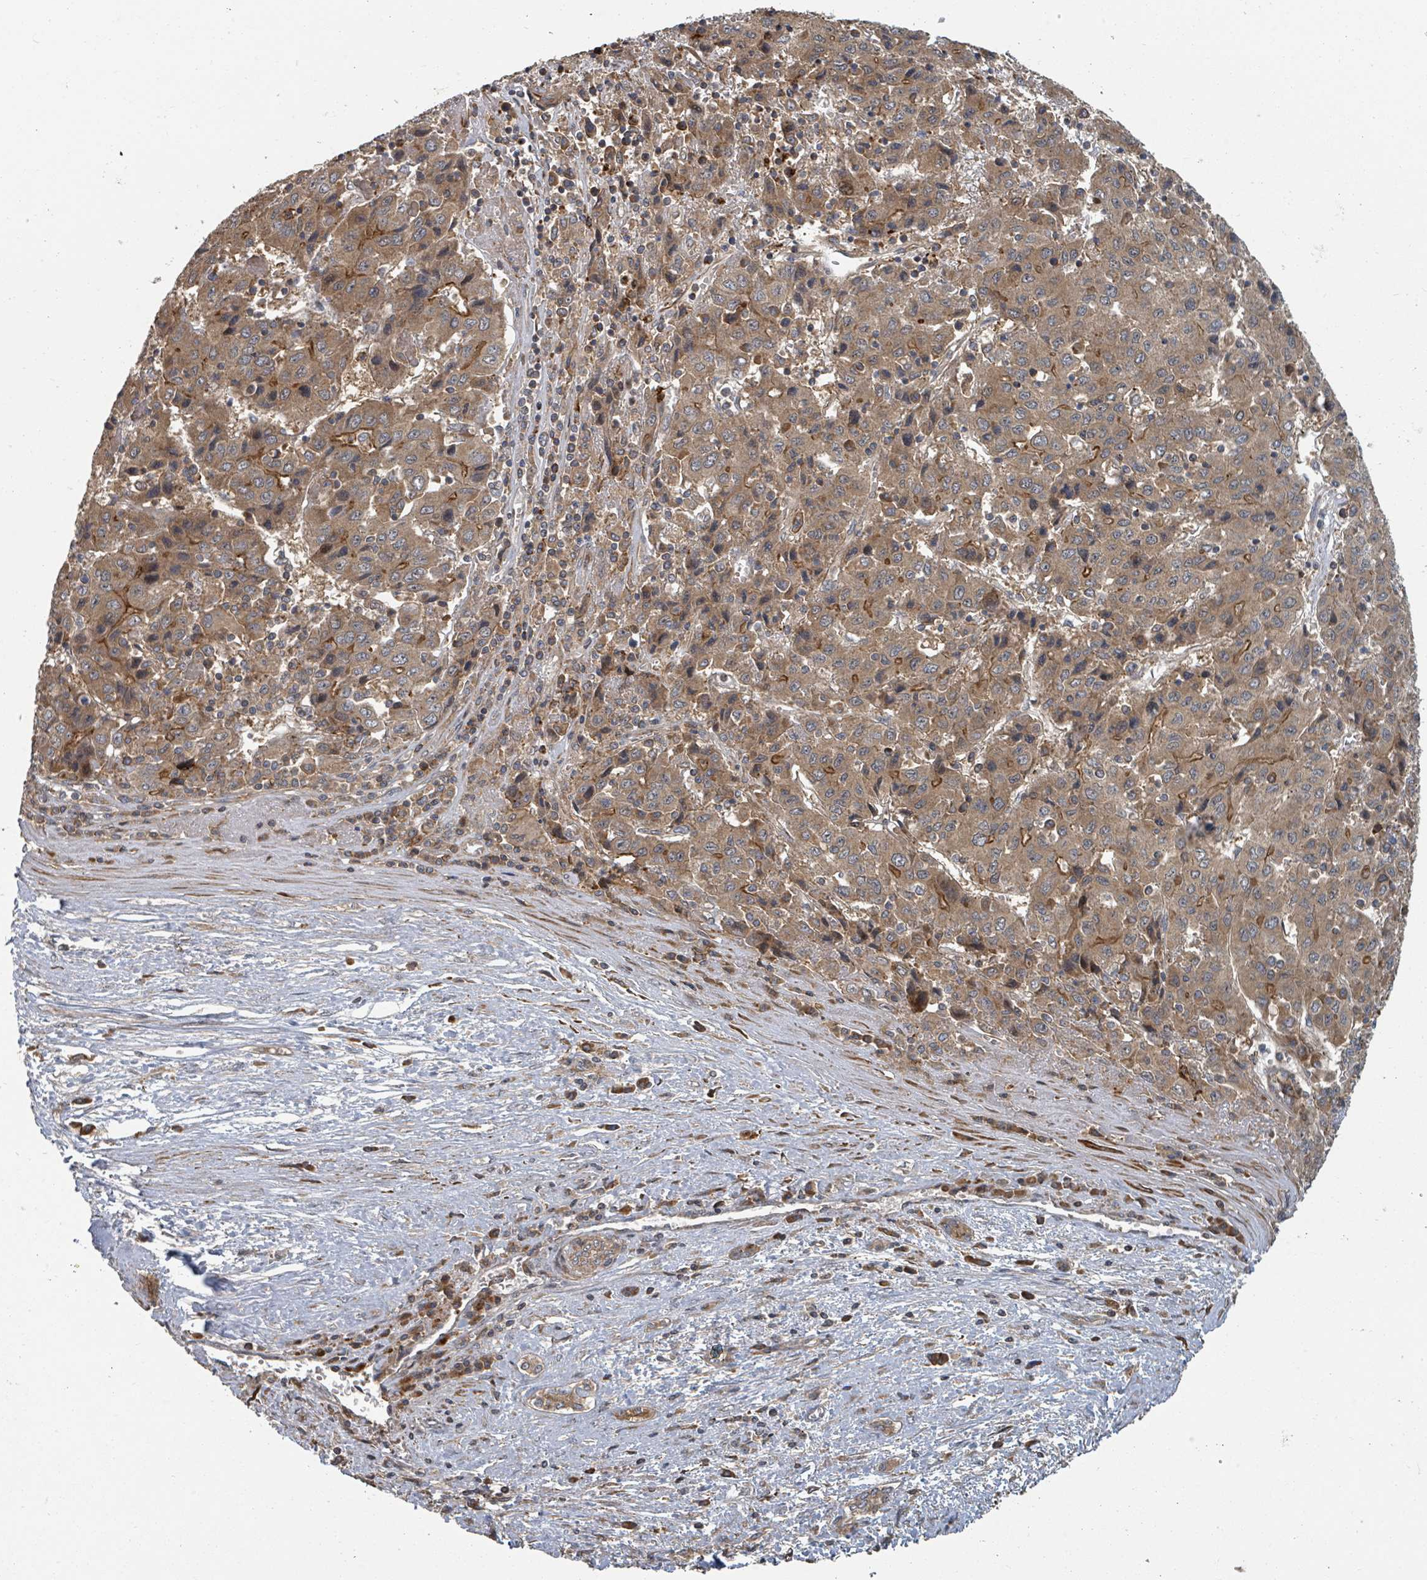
{"staining": {"intensity": "moderate", "quantity": ">75%", "location": "cytoplasmic/membranous"}, "tissue": "liver cancer", "cell_type": "Tumor cells", "image_type": "cancer", "snomed": [{"axis": "morphology", "description": "Carcinoma, Hepatocellular, NOS"}, {"axis": "topography", "description": "Liver"}], "caption": "A high-resolution micrograph shows immunohistochemistry (IHC) staining of liver cancer, which reveals moderate cytoplasmic/membranous staining in about >75% of tumor cells.", "gene": "DPM1", "patient": {"sex": "female", "age": 53}}